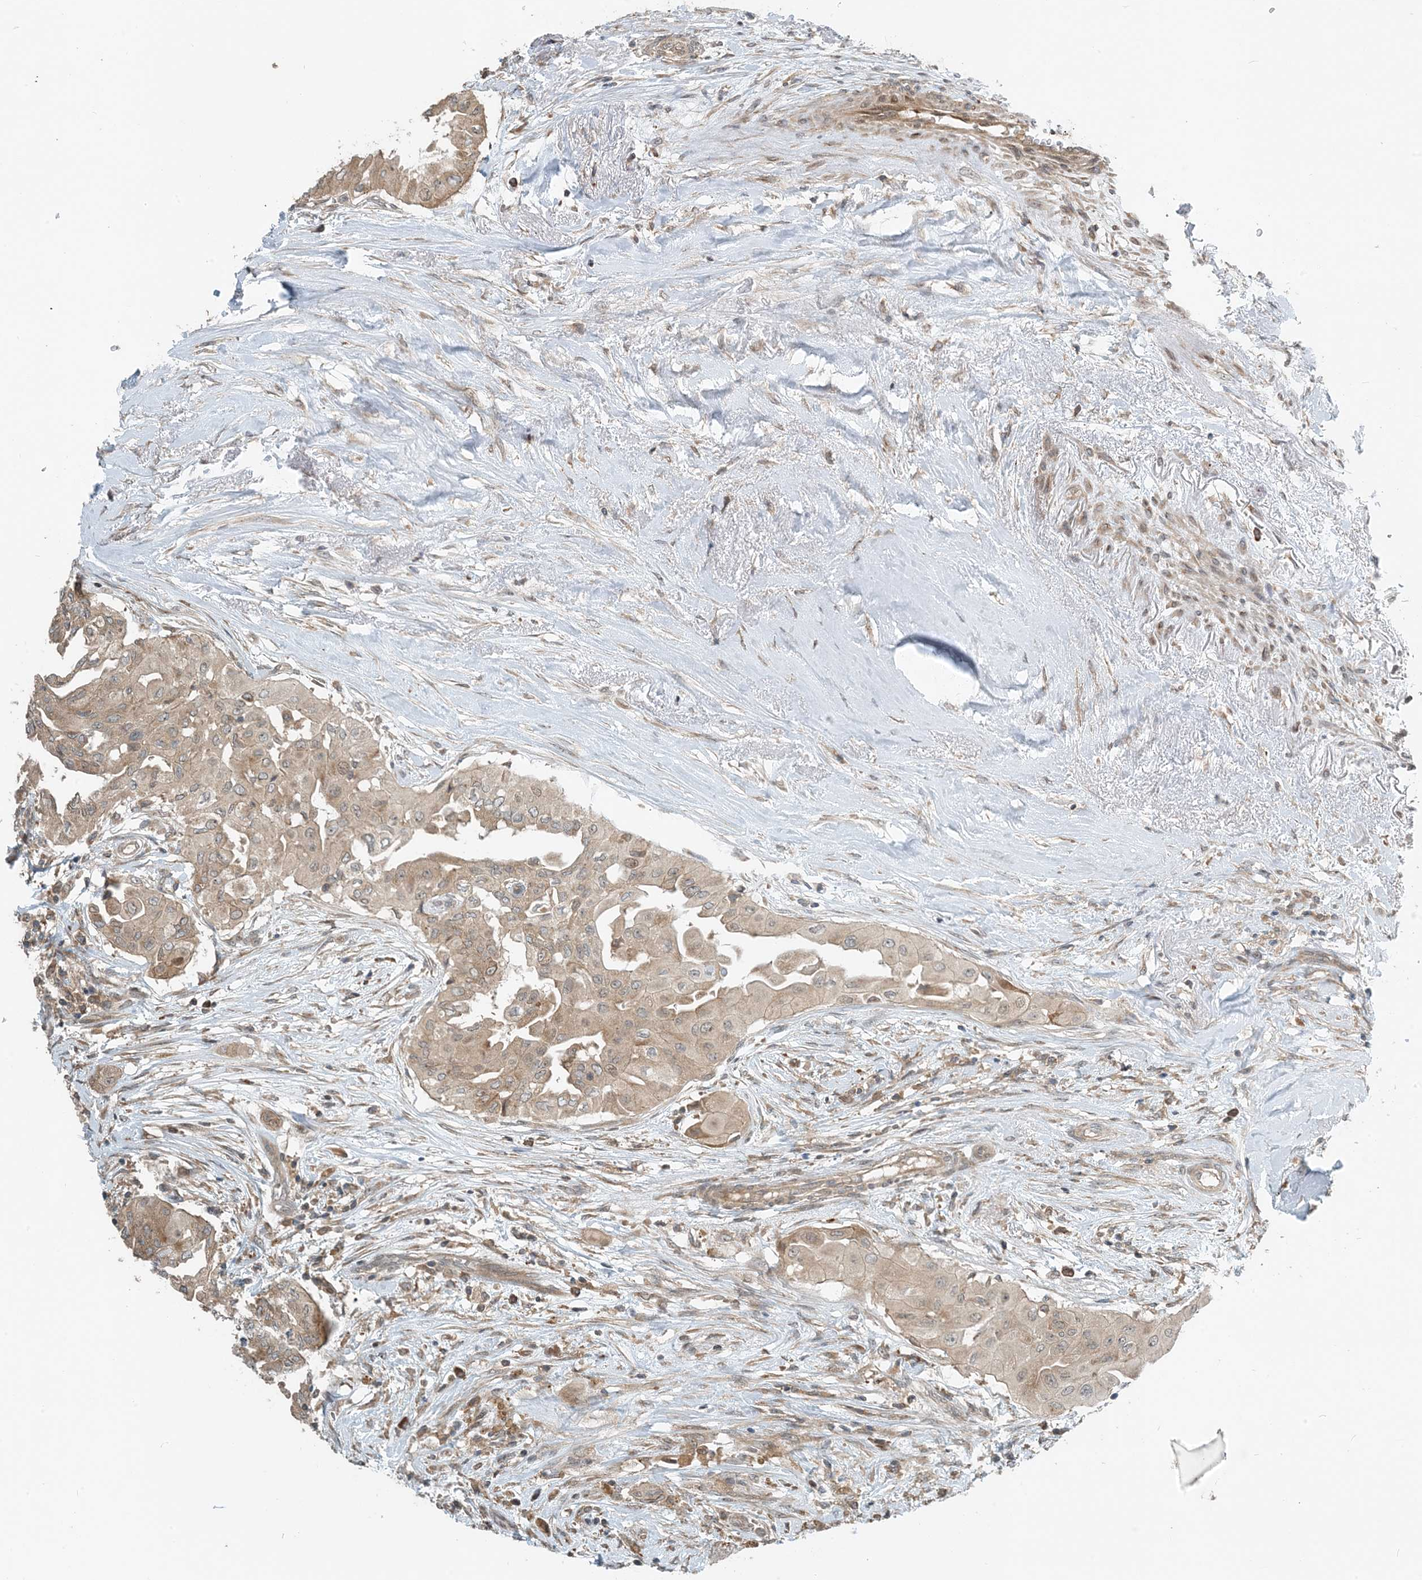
{"staining": {"intensity": "weak", "quantity": ">75%", "location": "cytoplasmic/membranous"}, "tissue": "thyroid cancer", "cell_type": "Tumor cells", "image_type": "cancer", "snomed": [{"axis": "morphology", "description": "Papillary adenocarcinoma, NOS"}, {"axis": "topography", "description": "Thyroid gland"}], "caption": "High-magnification brightfield microscopy of thyroid cancer stained with DAB (brown) and counterstained with hematoxylin (blue). tumor cells exhibit weak cytoplasmic/membranous staining is identified in approximately>75% of cells.", "gene": "ZBTB3", "patient": {"sex": "female", "age": 59}}